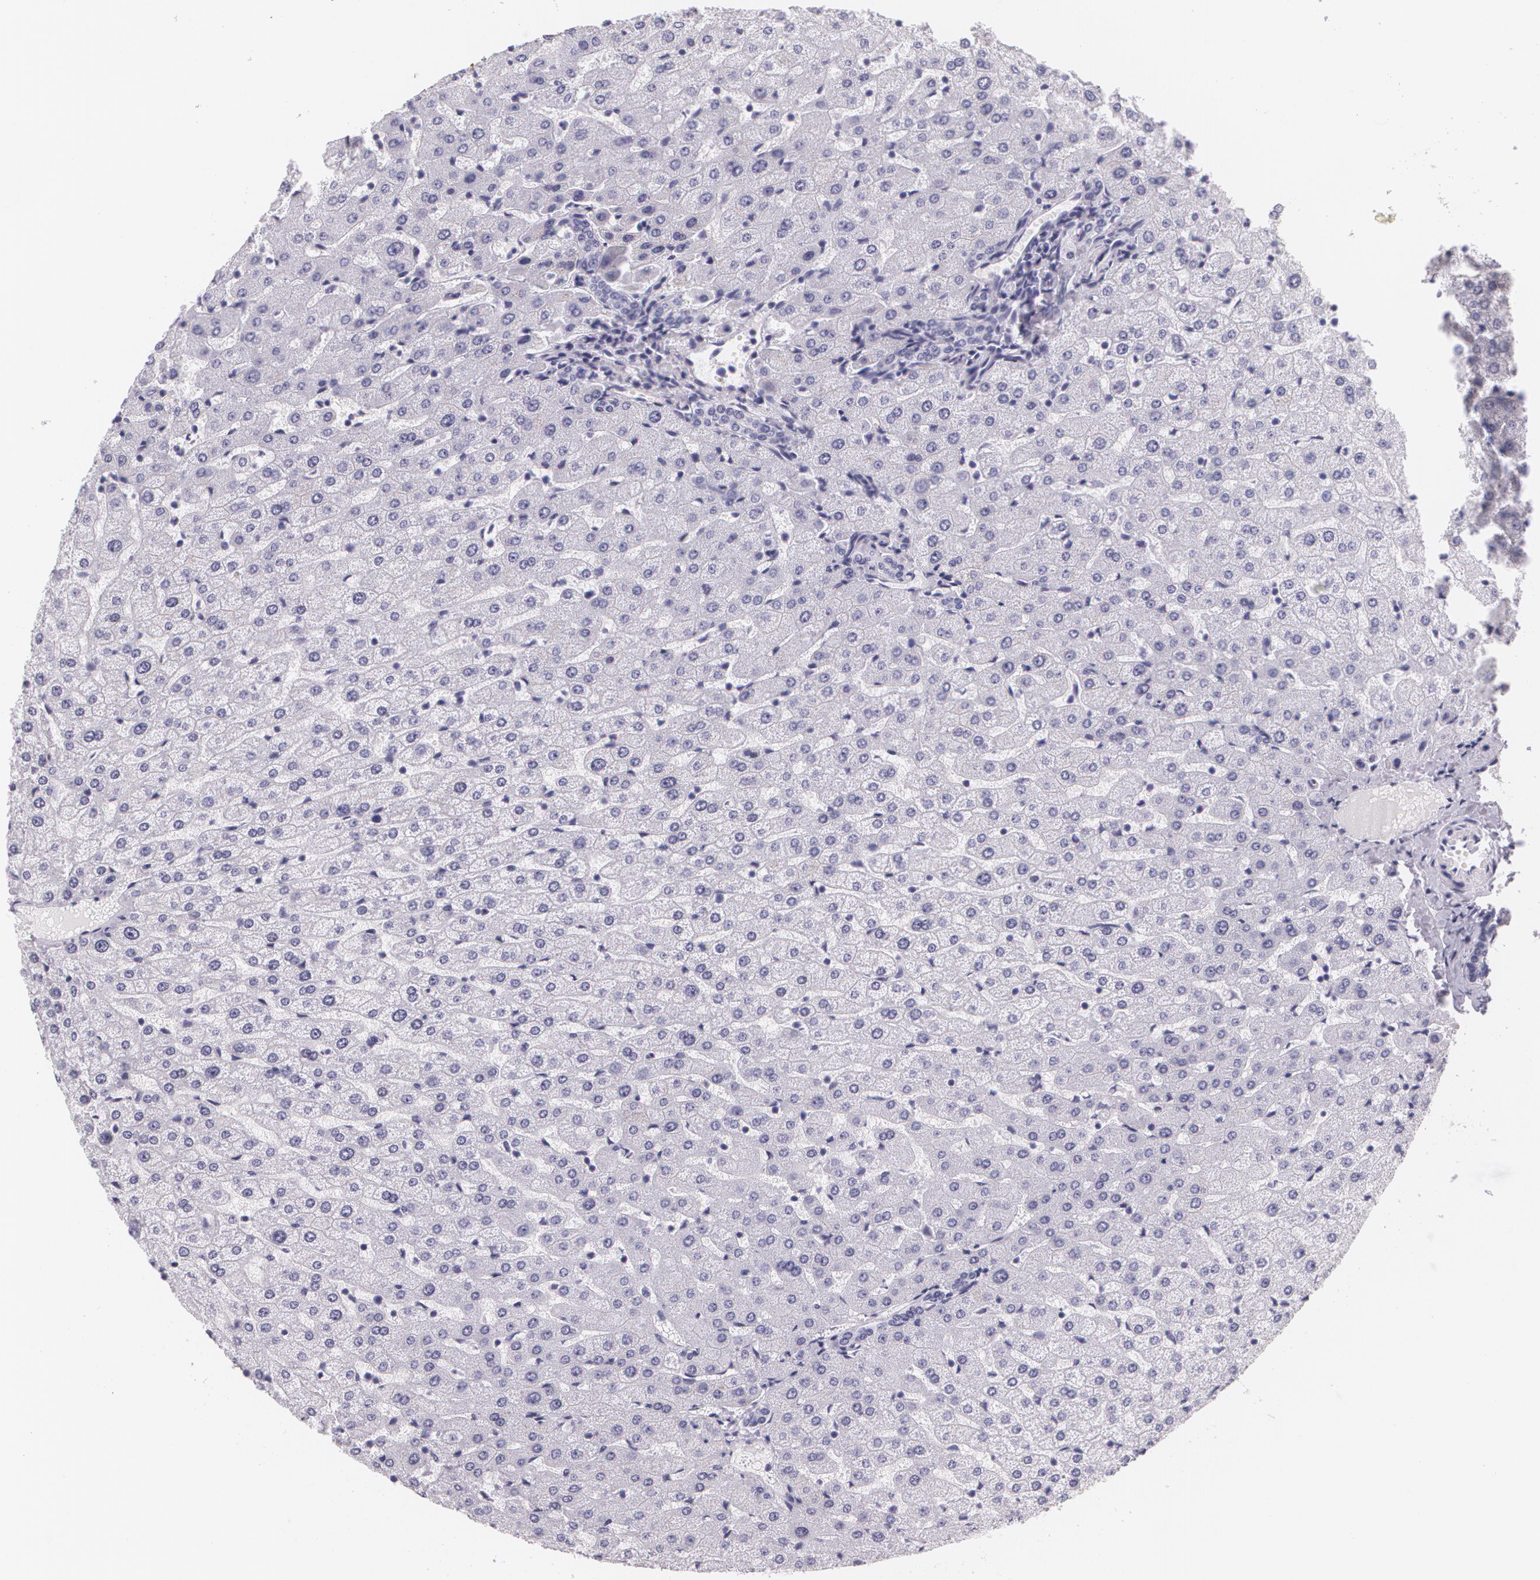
{"staining": {"intensity": "negative", "quantity": "none", "location": "none"}, "tissue": "liver", "cell_type": "Cholangiocytes", "image_type": "normal", "snomed": [{"axis": "morphology", "description": "Normal tissue, NOS"}, {"axis": "morphology", "description": "Fibrosis, NOS"}, {"axis": "topography", "description": "Liver"}], "caption": "An IHC image of benign liver is shown. There is no staining in cholangiocytes of liver. The staining is performed using DAB brown chromogen with nuclei counter-stained in using hematoxylin.", "gene": "DLG4", "patient": {"sex": "female", "age": 29}}